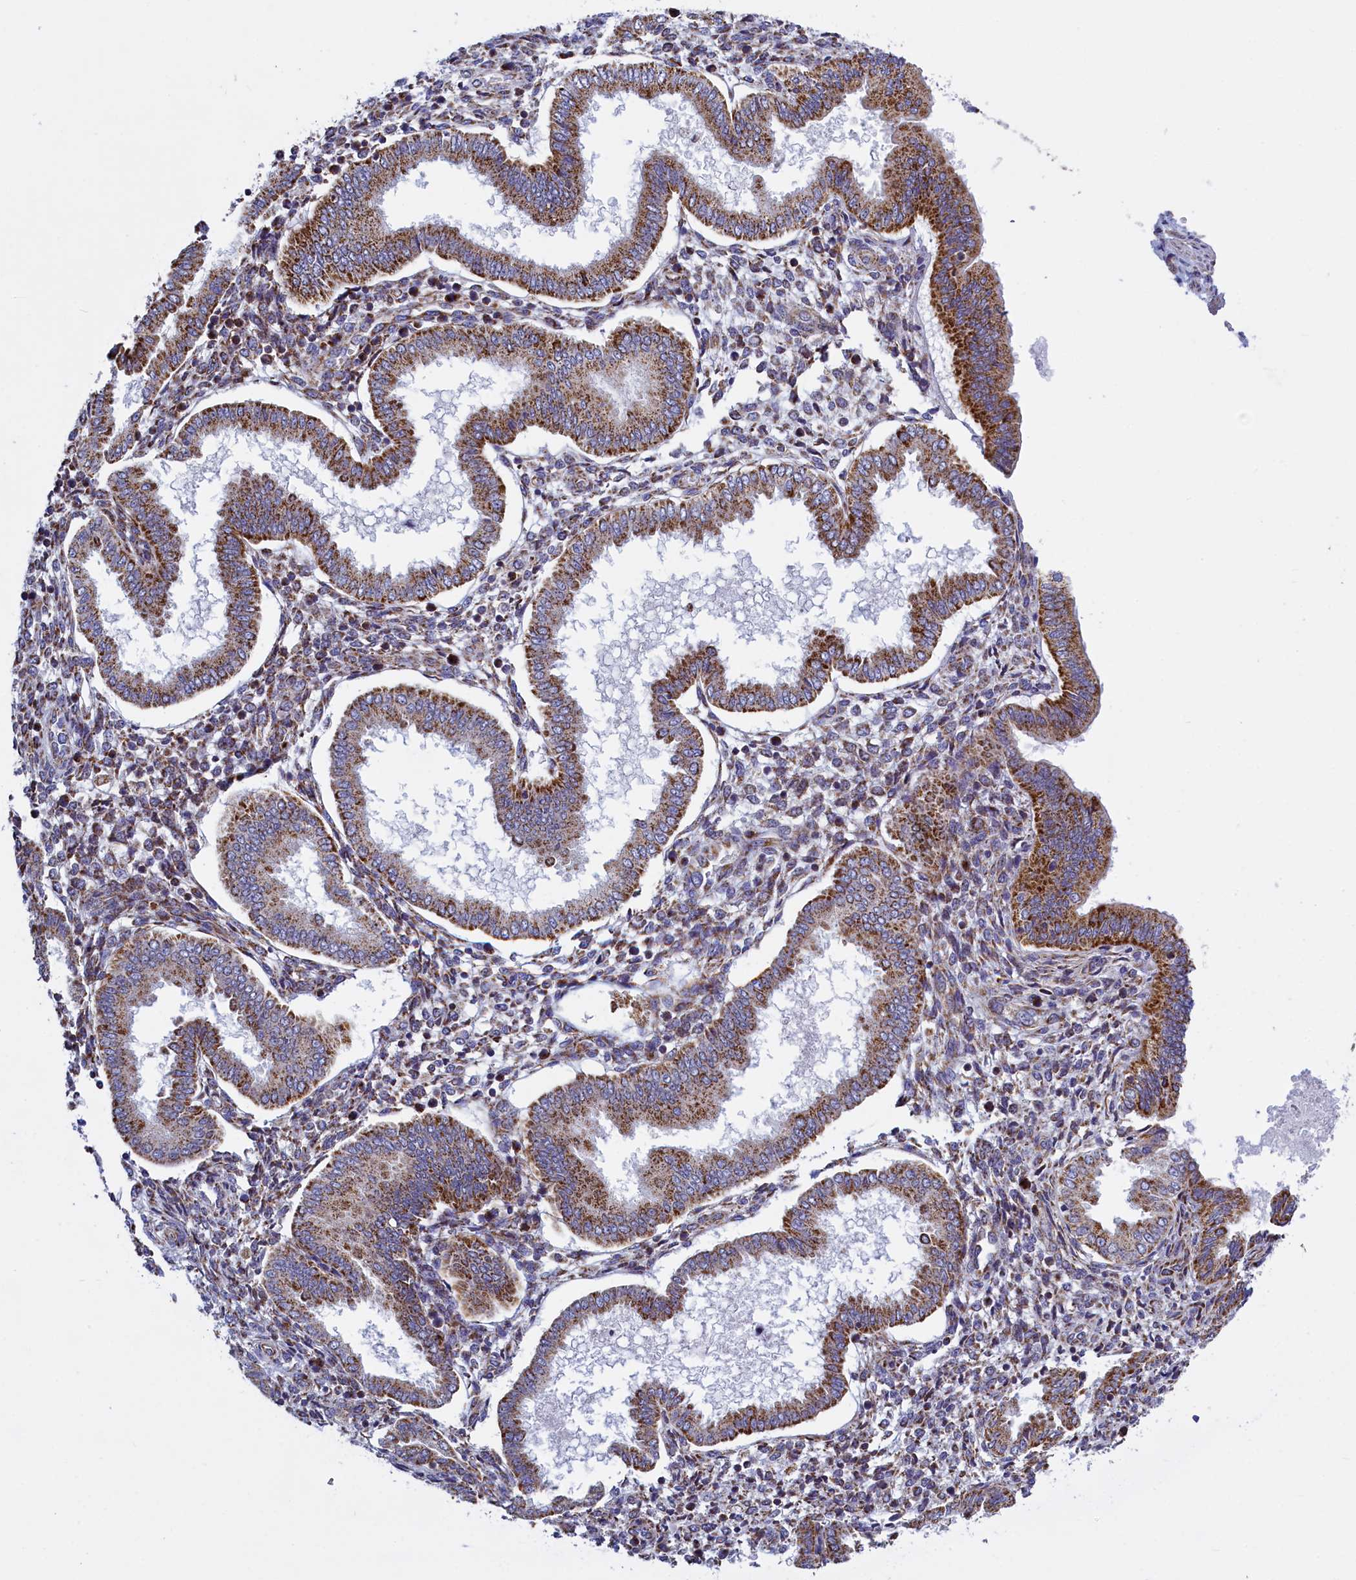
{"staining": {"intensity": "weak", "quantity": "<25%", "location": "cytoplasmic/membranous"}, "tissue": "endometrium", "cell_type": "Cells in endometrial stroma", "image_type": "normal", "snomed": [{"axis": "morphology", "description": "Normal tissue, NOS"}, {"axis": "topography", "description": "Endometrium"}], "caption": "A photomicrograph of human endometrium is negative for staining in cells in endometrial stroma. The staining was performed using DAB (3,3'-diaminobenzidine) to visualize the protein expression in brown, while the nuclei were stained in blue with hematoxylin (Magnification: 20x).", "gene": "IFT122", "patient": {"sex": "female", "age": 24}}